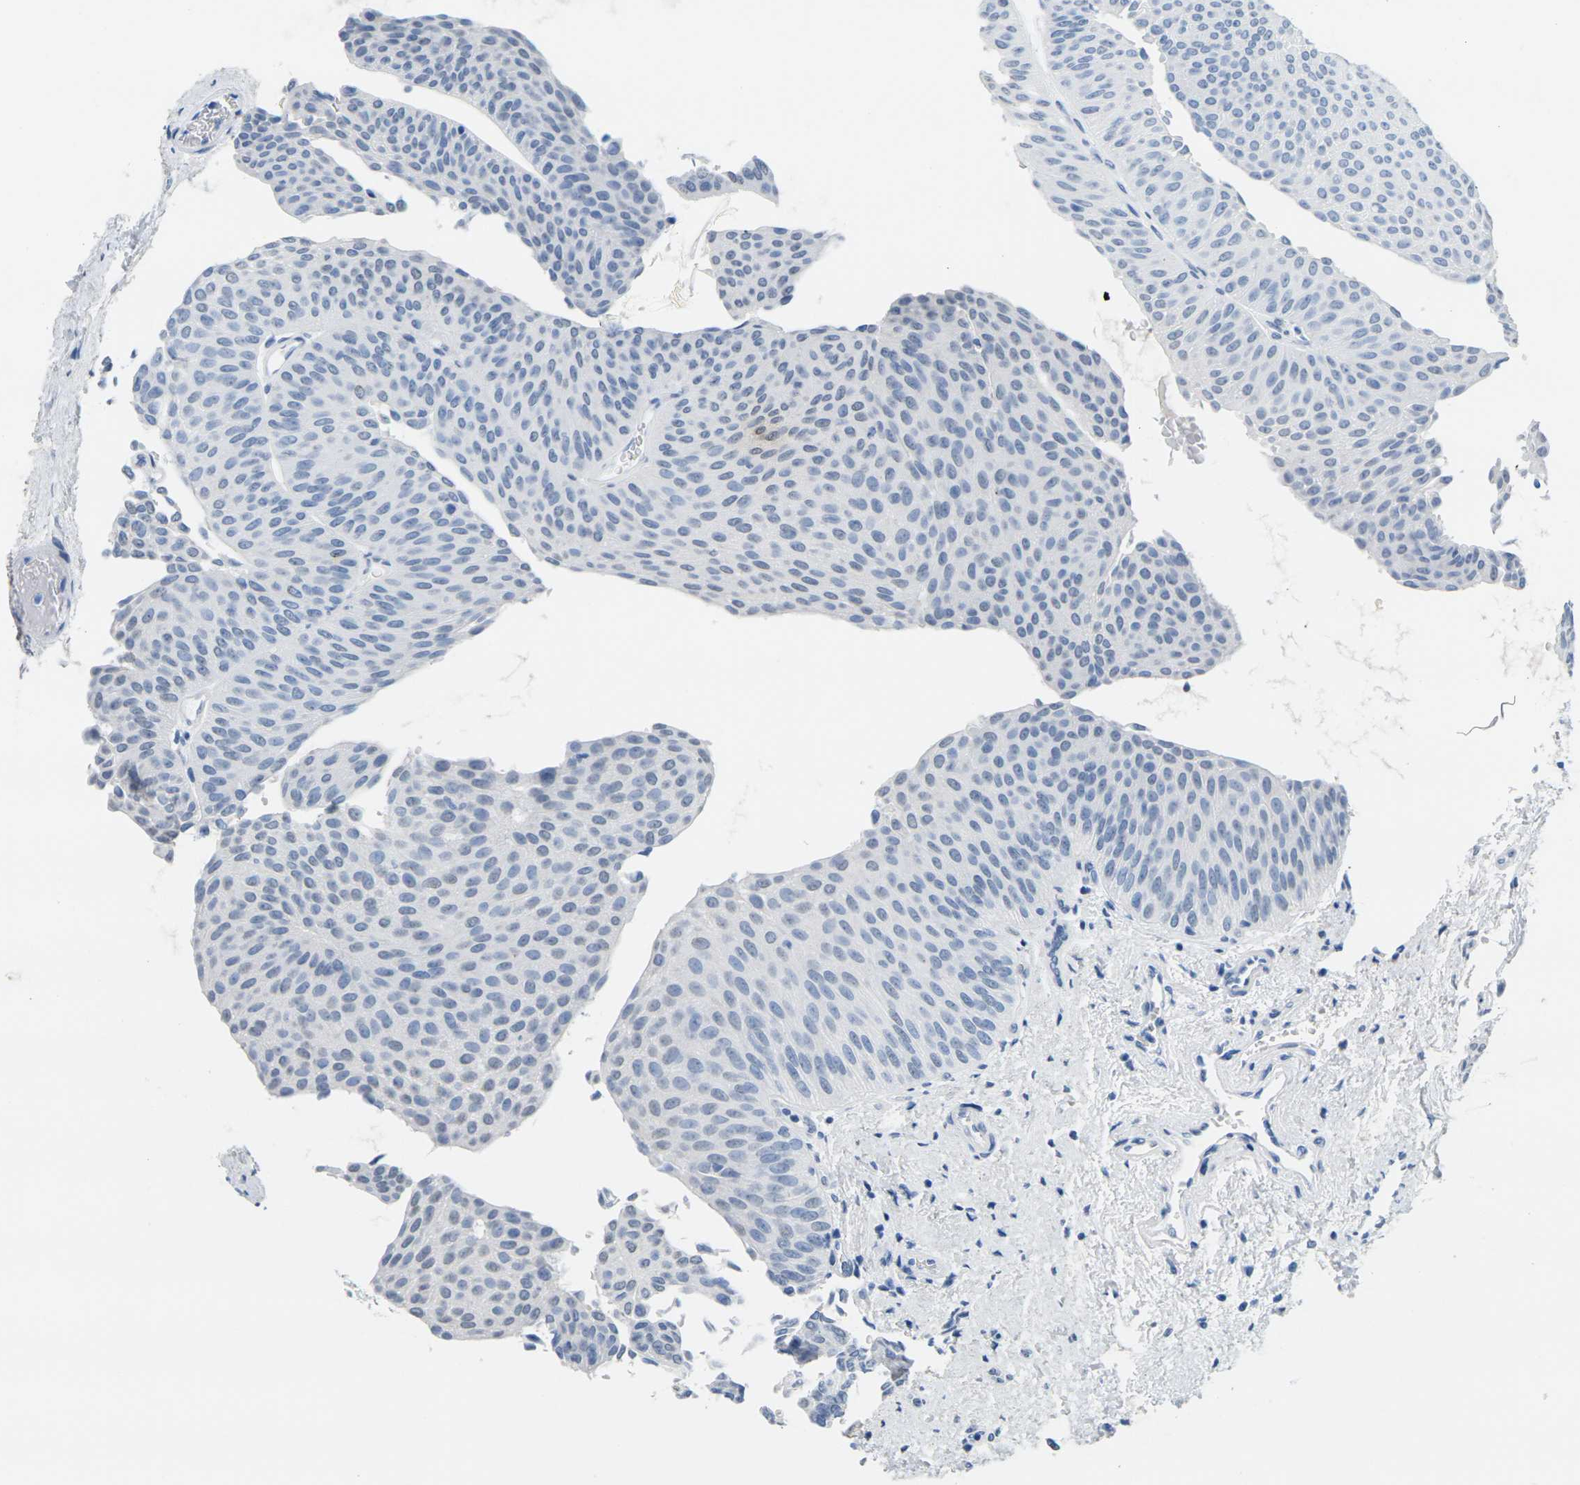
{"staining": {"intensity": "negative", "quantity": "none", "location": "none"}, "tissue": "urothelial cancer", "cell_type": "Tumor cells", "image_type": "cancer", "snomed": [{"axis": "morphology", "description": "Urothelial carcinoma, Low grade"}, {"axis": "topography", "description": "Urinary bladder"}], "caption": "The photomicrograph reveals no staining of tumor cells in urothelial carcinoma (low-grade).", "gene": "CTAG1A", "patient": {"sex": "female", "age": 60}}